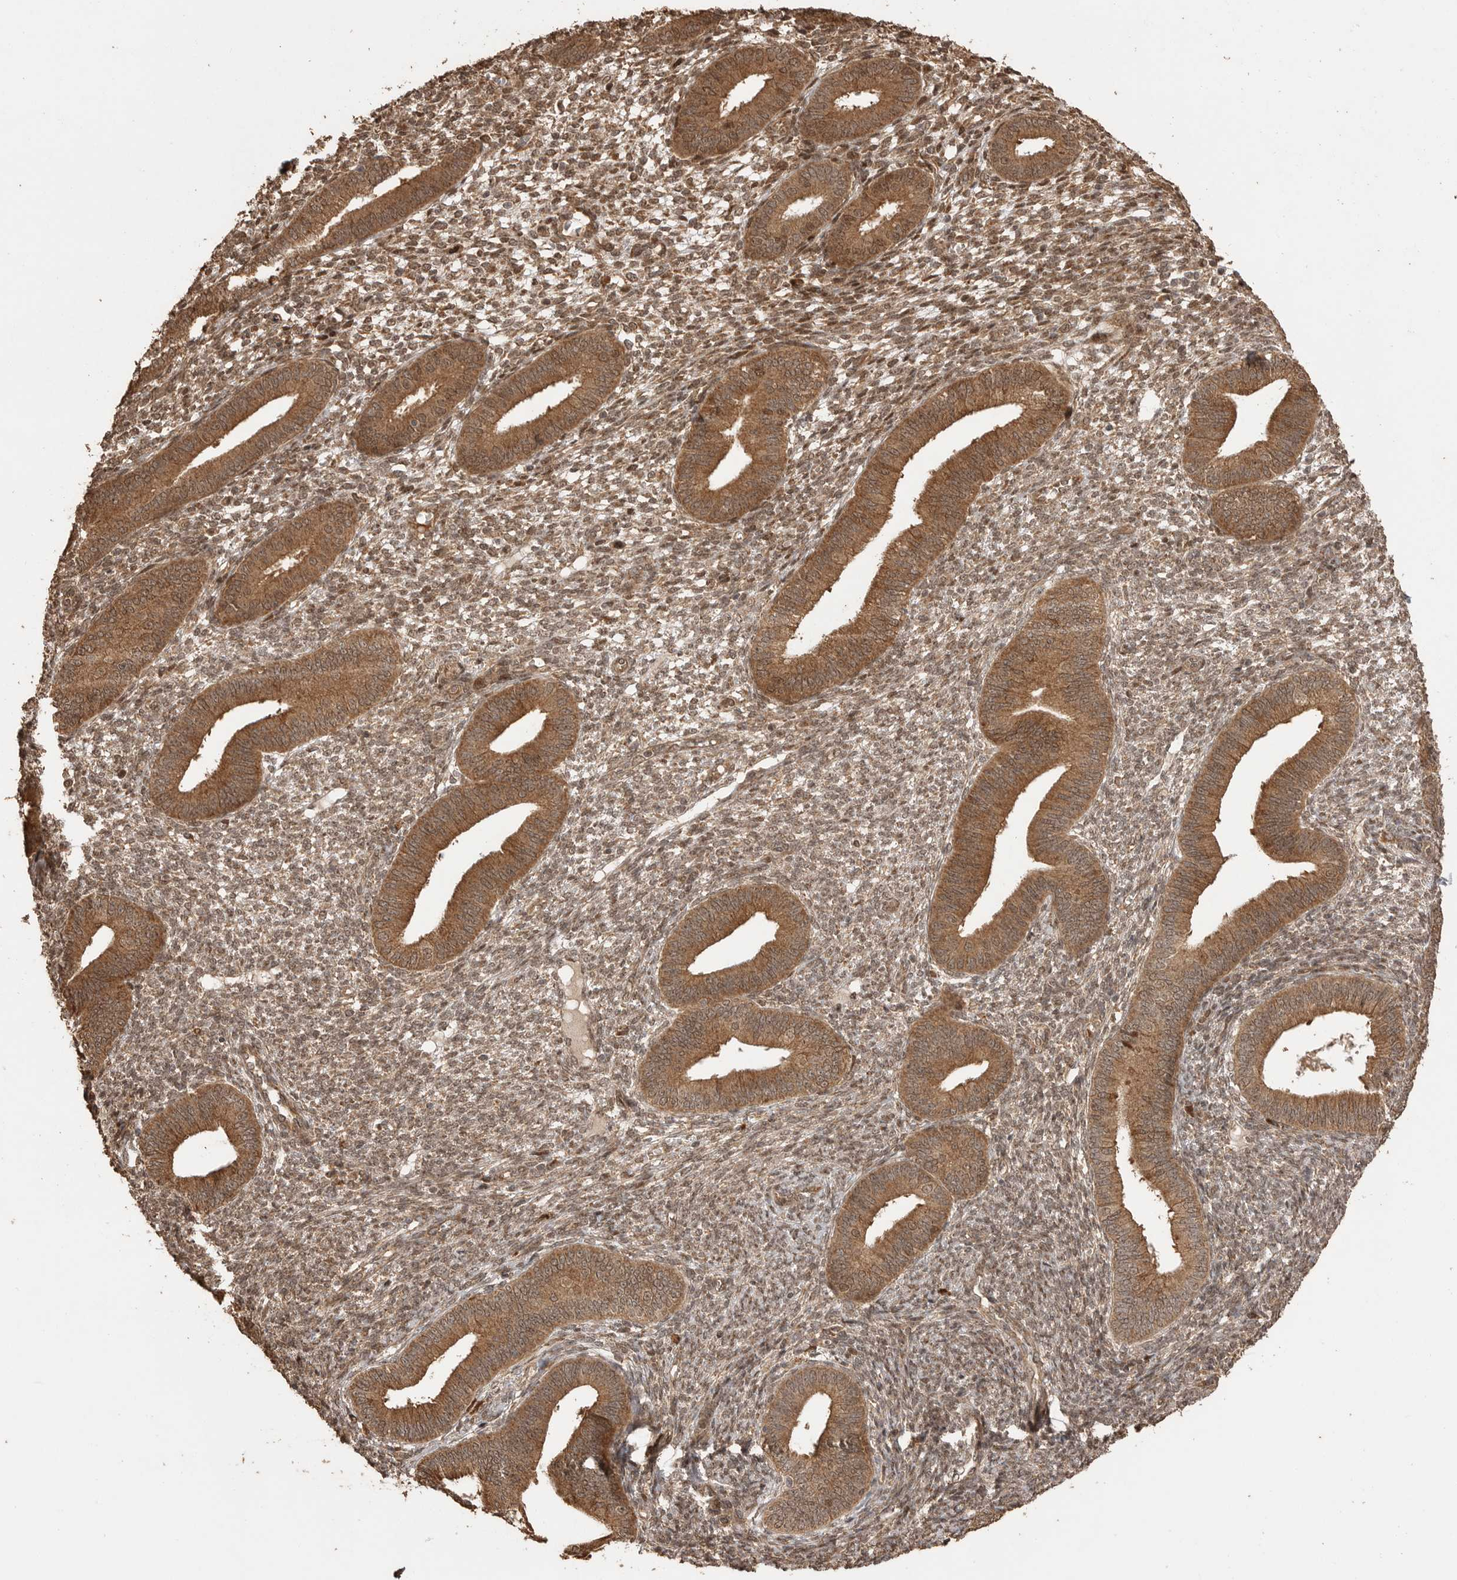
{"staining": {"intensity": "moderate", "quantity": ">75%", "location": "cytoplasmic/membranous,nuclear"}, "tissue": "endometrium", "cell_type": "Cells in endometrial stroma", "image_type": "normal", "snomed": [{"axis": "morphology", "description": "Normal tissue, NOS"}, {"axis": "topography", "description": "Endometrium"}], "caption": "A brown stain highlights moderate cytoplasmic/membranous,nuclear expression of a protein in cells in endometrial stroma of benign human endometrium.", "gene": "BOC", "patient": {"sex": "female", "age": 46}}